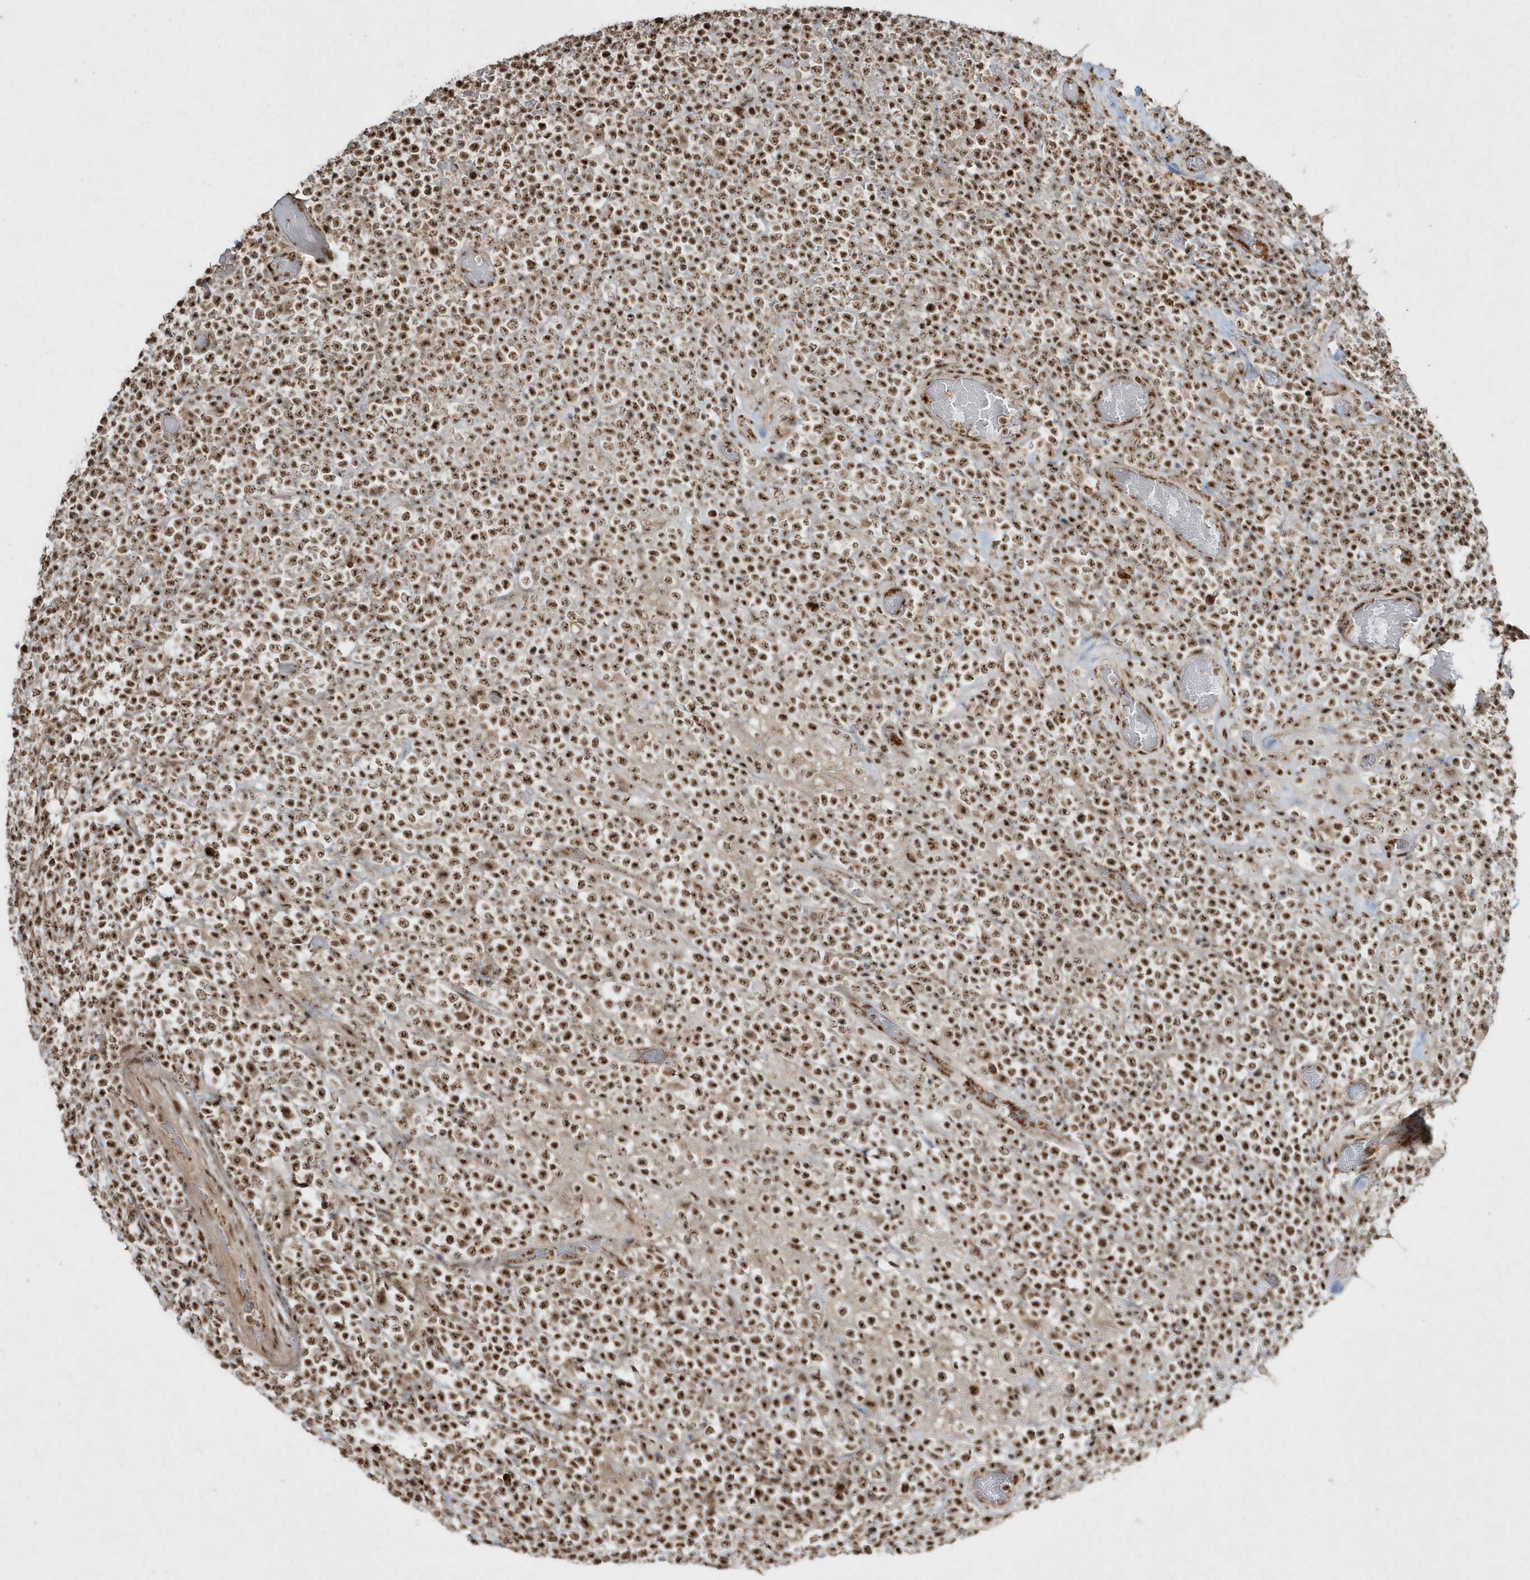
{"staining": {"intensity": "strong", "quantity": ">75%", "location": "nuclear"}, "tissue": "lymphoma", "cell_type": "Tumor cells", "image_type": "cancer", "snomed": [{"axis": "morphology", "description": "Malignant lymphoma, non-Hodgkin's type, High grade"}, {"axis": "topography", "description": "Colon"}], "caption": "Strong nuclear expression is appreciated in approximately >75% of tumor cells in high-grade malignant lymphoma, non-Hodgkin's type. (brown staining indicates protein expression, while blue staining denotes nuclei).", "gene": "POLR3B", "patient": {"sex": "female", "age": 53}}